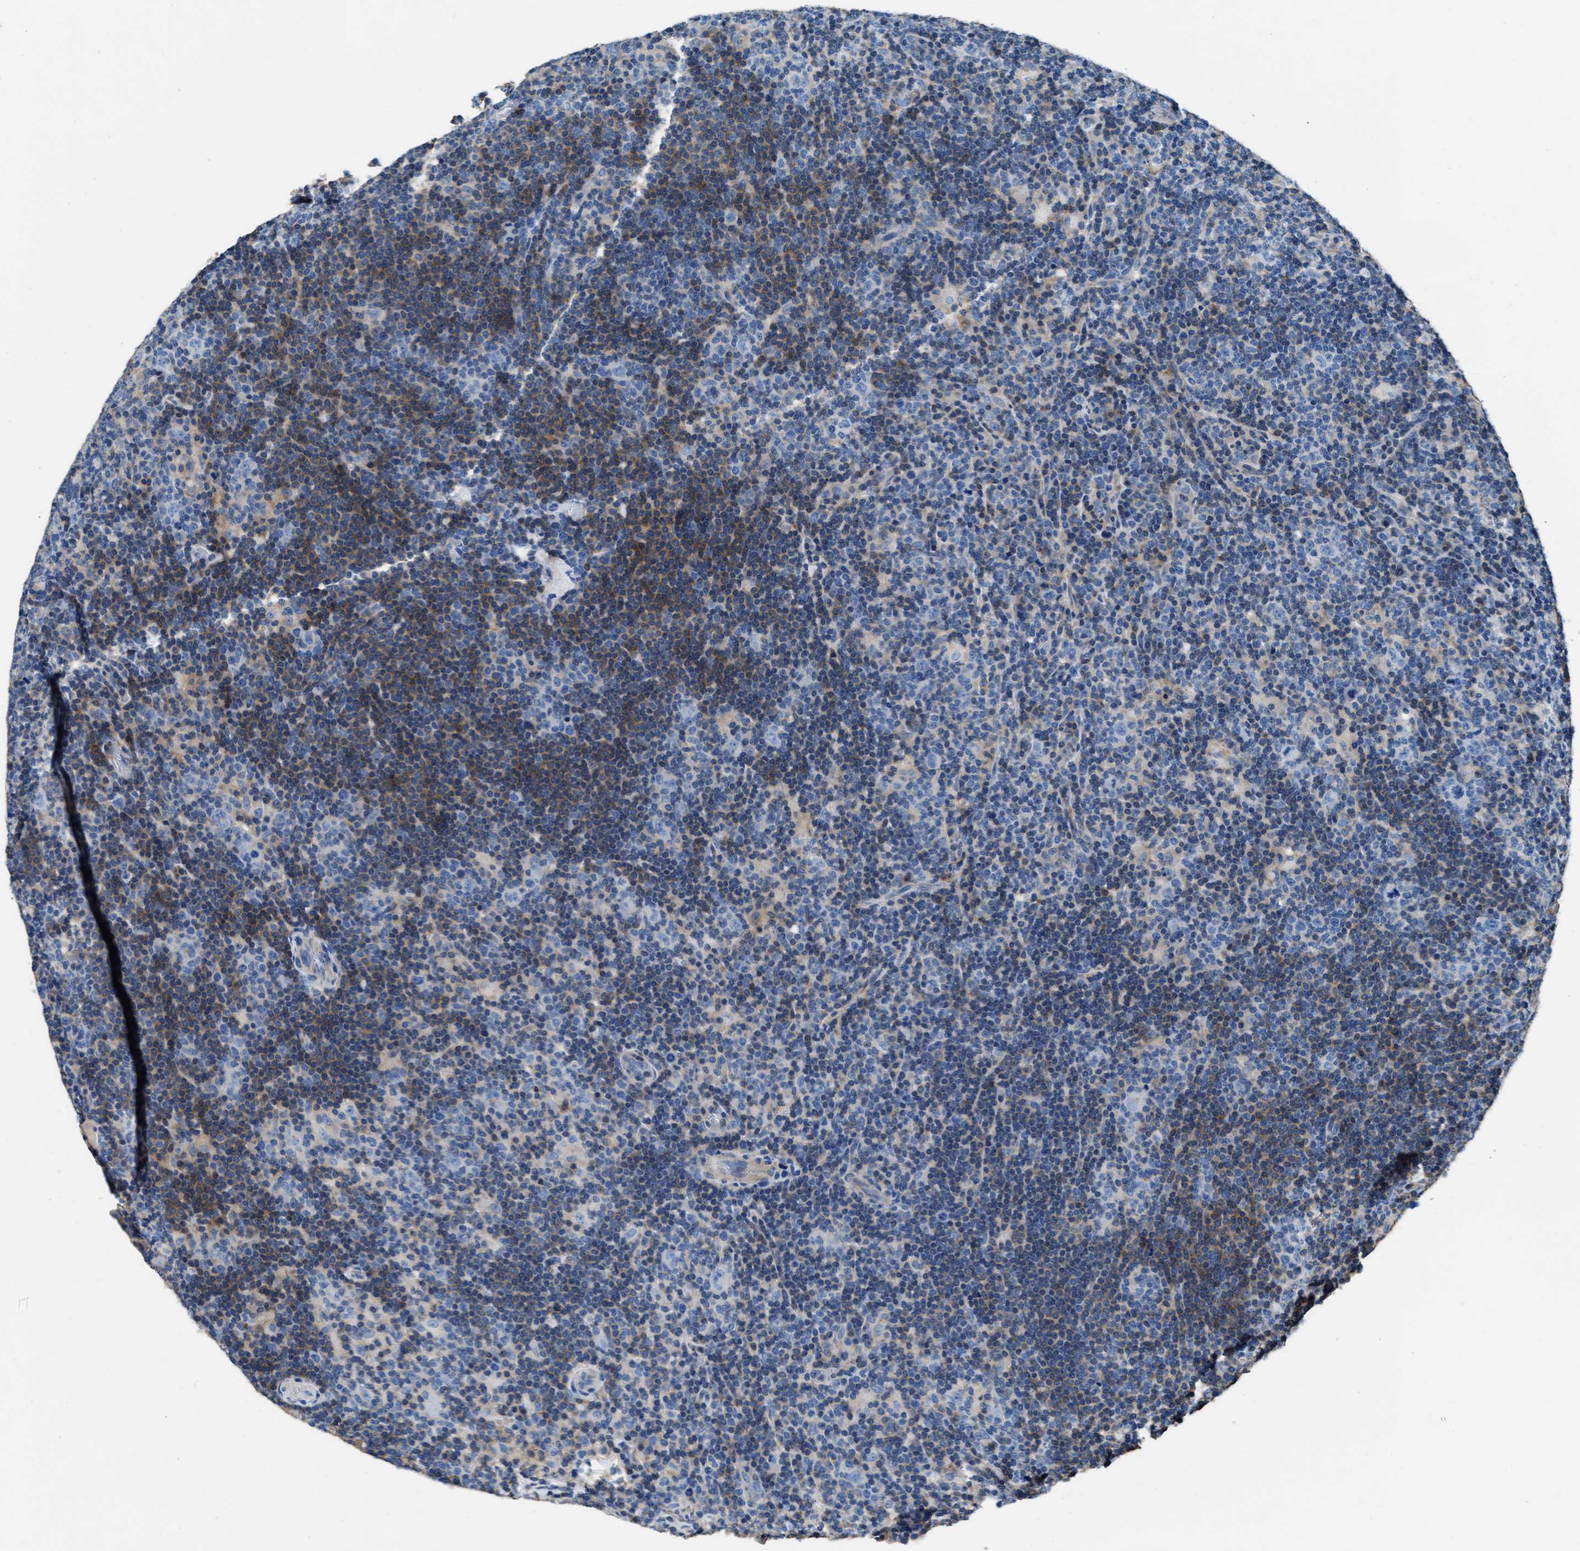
{"staining": {"intensity": "negative", "quantity": "none", "location": "none"}, "tissue": "lymphoma", "cell_type": "Tumor cells", "image_type": "cancer", "snomed": [{"axis": "morphology", "description": "Hodgkin's disease, NOS"}, {"axis": "topography", "description": "Lymph node"}], "caption": "An immunohistochemistry photomicrograph of lymphoma is shown. There is no staining in tumor cells of lymphoma.", "gene": "KCNQ4", "patient": {"sex": "female", "age": 57}}